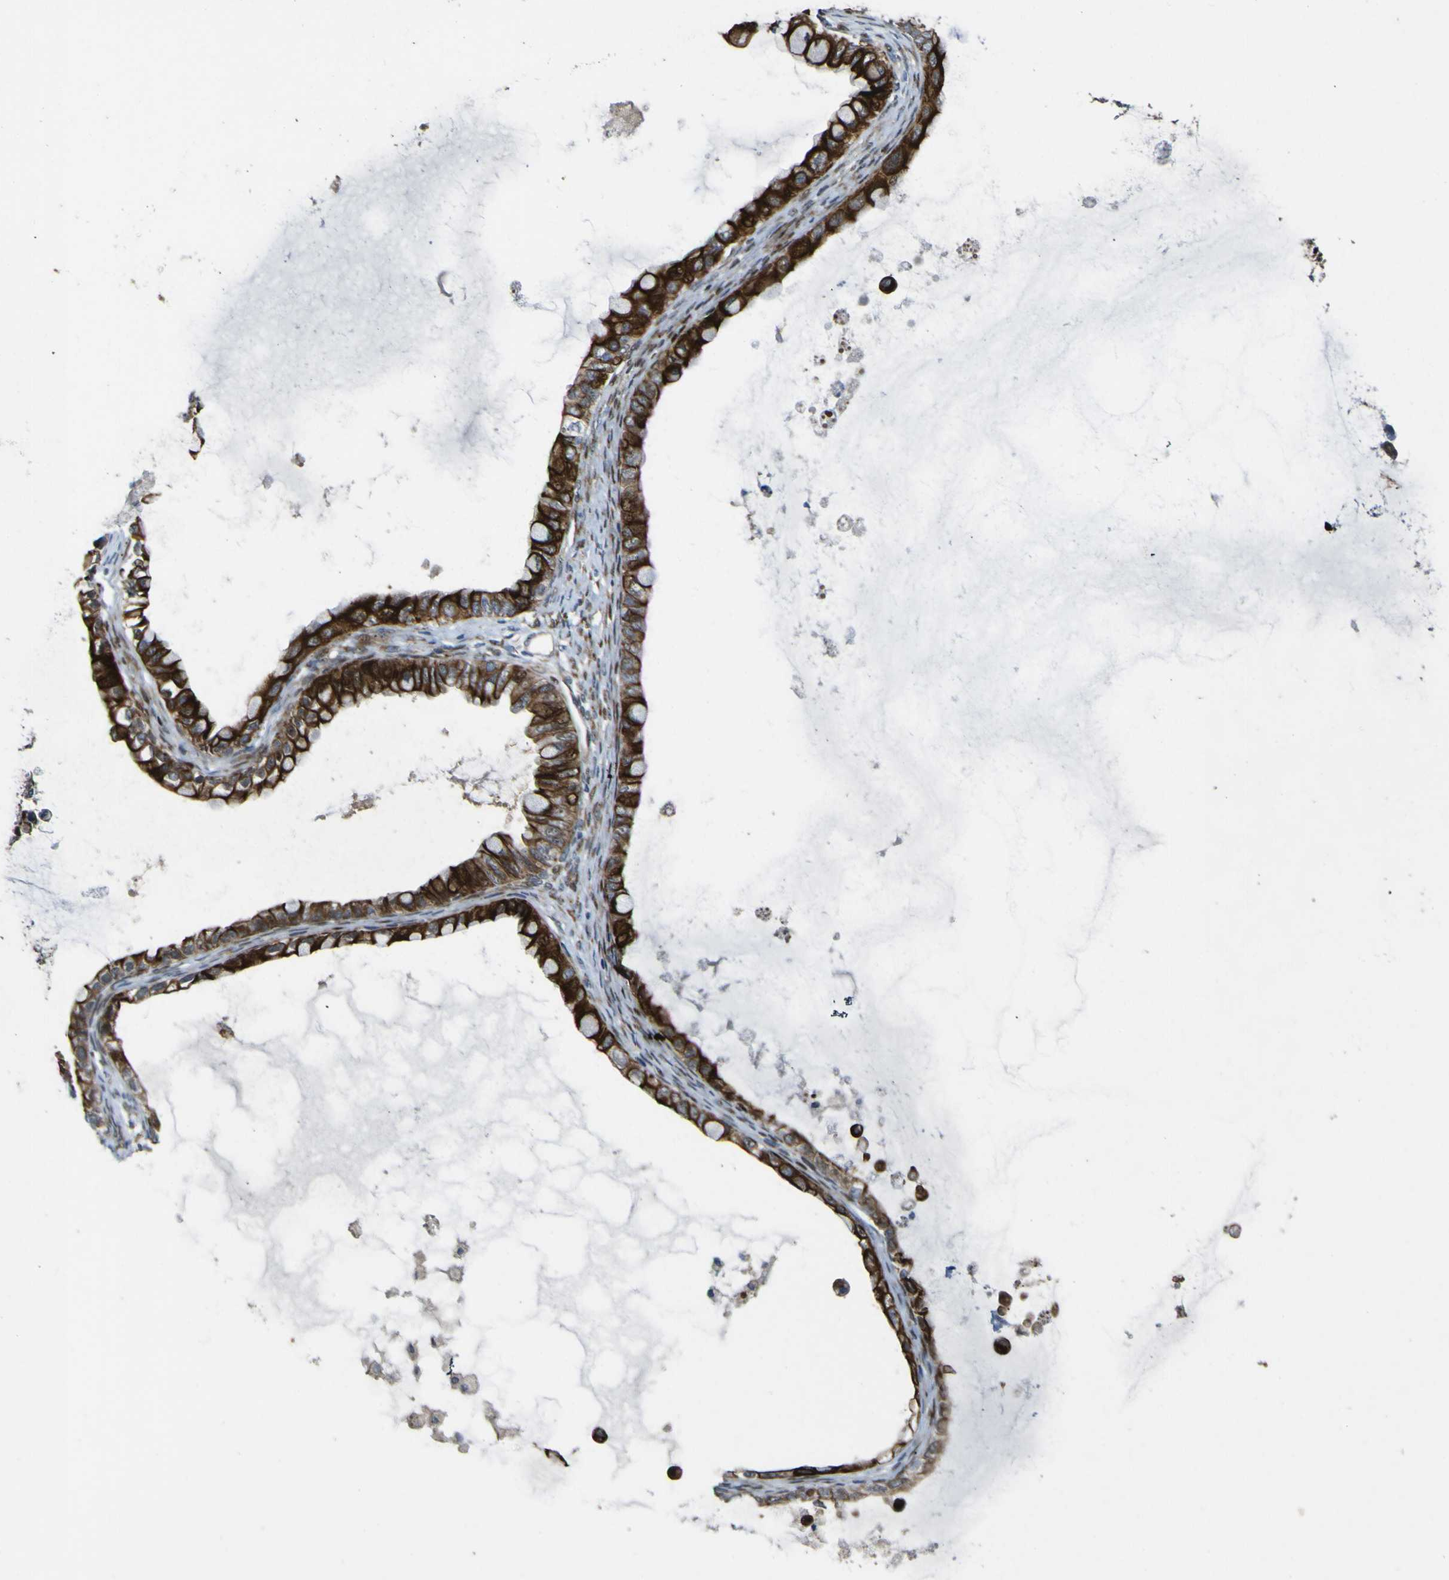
{"staining": {"intensity": "strong", "quantity": ">75%", "location": "cytoplasmic/membranous"}, "tissue": "ovarian cancer", "cell_type": "Tumor cells", "image_type": "cancer", "snomed": [{"axis": "morphology", "description": "Cystadenocarcinoma, mucinous, NOS"}, {"axis": "topography", "description": "Ovary"}], "caption": "This histopathology image exhibits immunohistochemistry staining of ovarian cancer (mucinous cystadenocarcinoma), with high strong cytoplasmic/membranous staining in about >75% of tumor cells.", "gene": "LBHD1", "patient": {"sex": "female", "age": 80}}